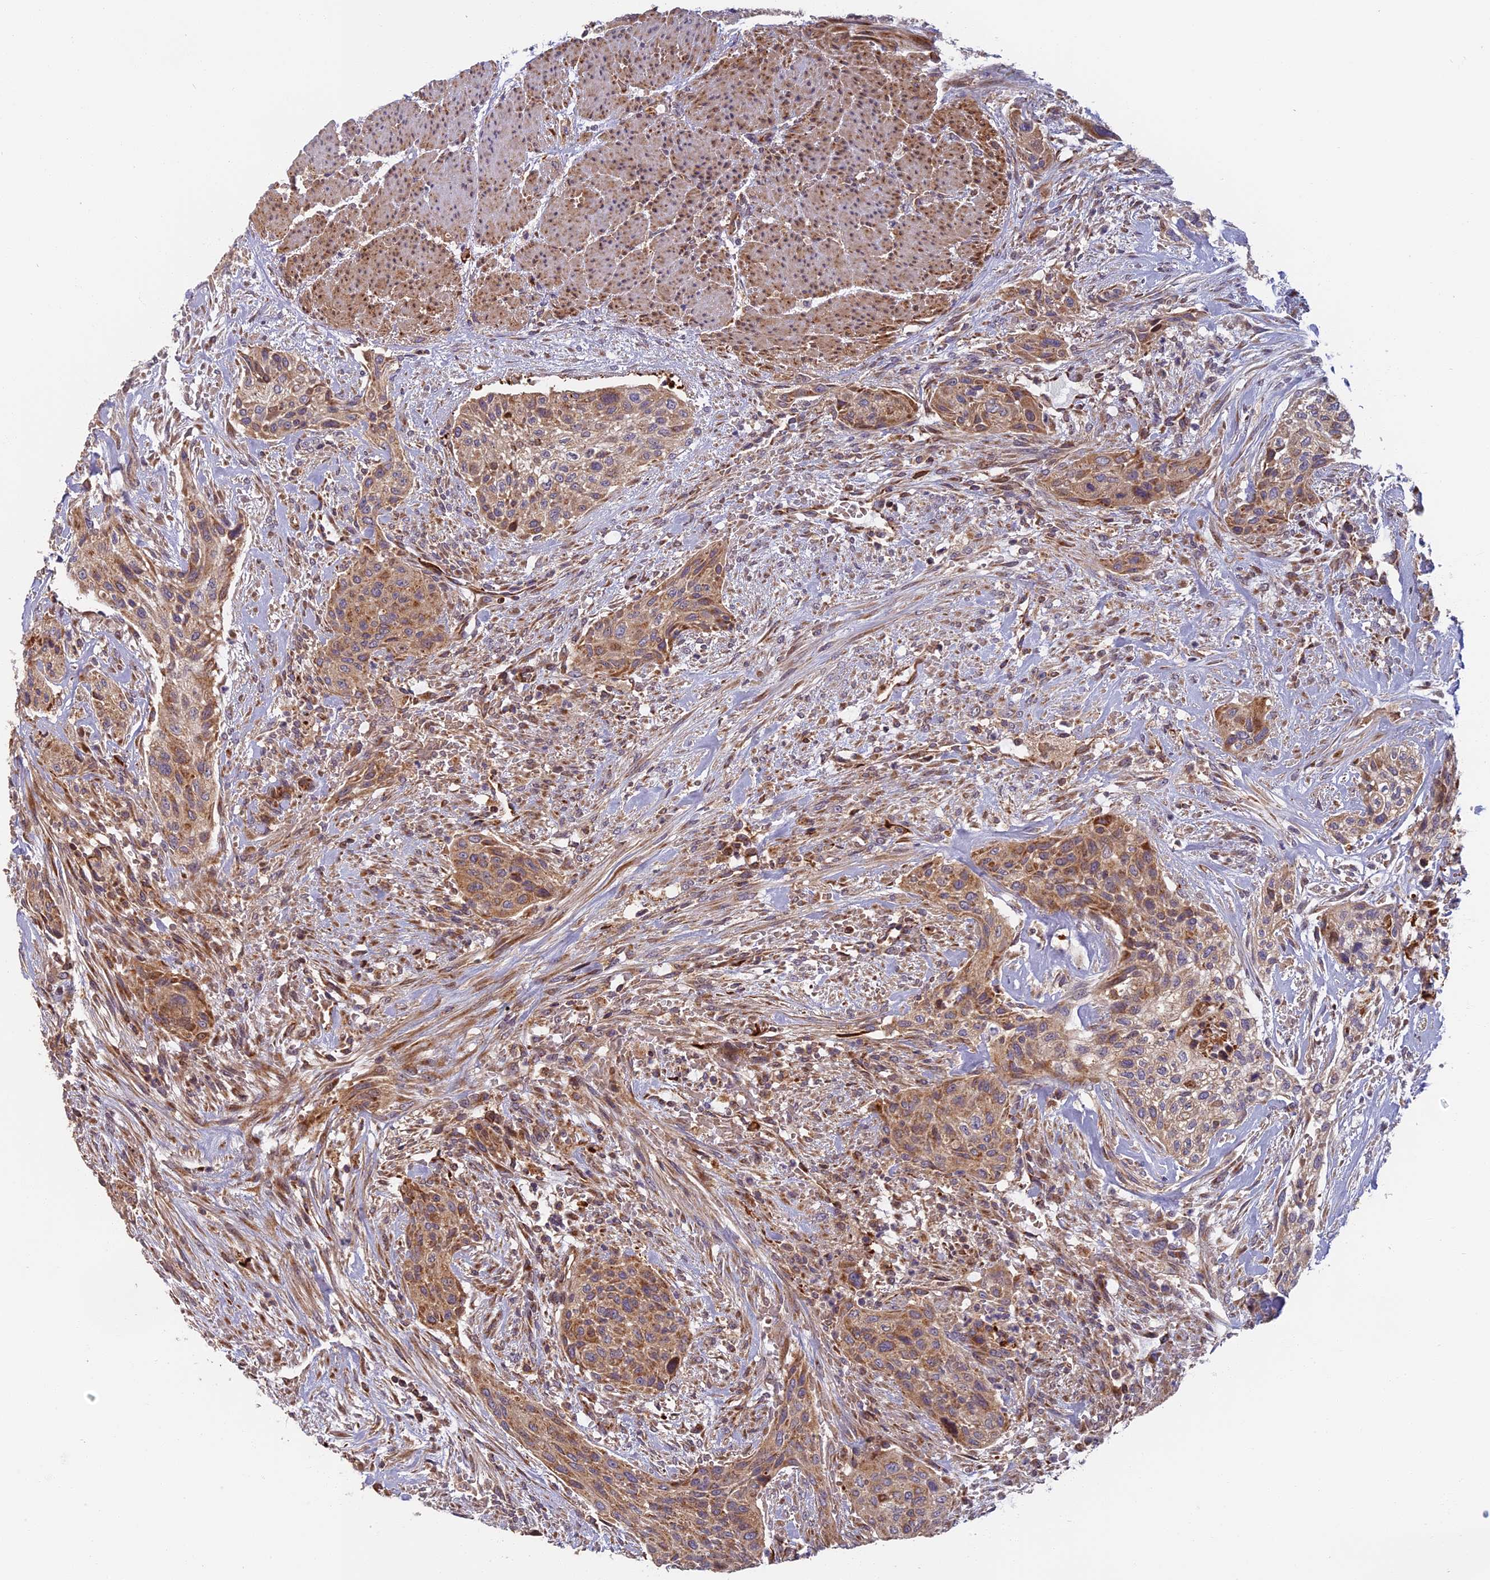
{"staining": {"intensity": "moderate", "quantity": ">75%", "location": "cytoplasmic/membranous"}, "tissue": "urothelial cancer", "cell_type": "Tumor cells", "image_type": "cancer", "snomed": [{"axis": "morphology", "description": "Urothelial carcinoma, High grade"}, {"axis": "topography", "description": "Urinary bladder"}], "caption": "Urothelial cancer tissue shows moderate cytoplasmic/membranous positivity in about >75% of tumor cells, visualized by immunohistochemistry.", "gene": "EDAR", "patient": {"sex": "male", "age": 35}}